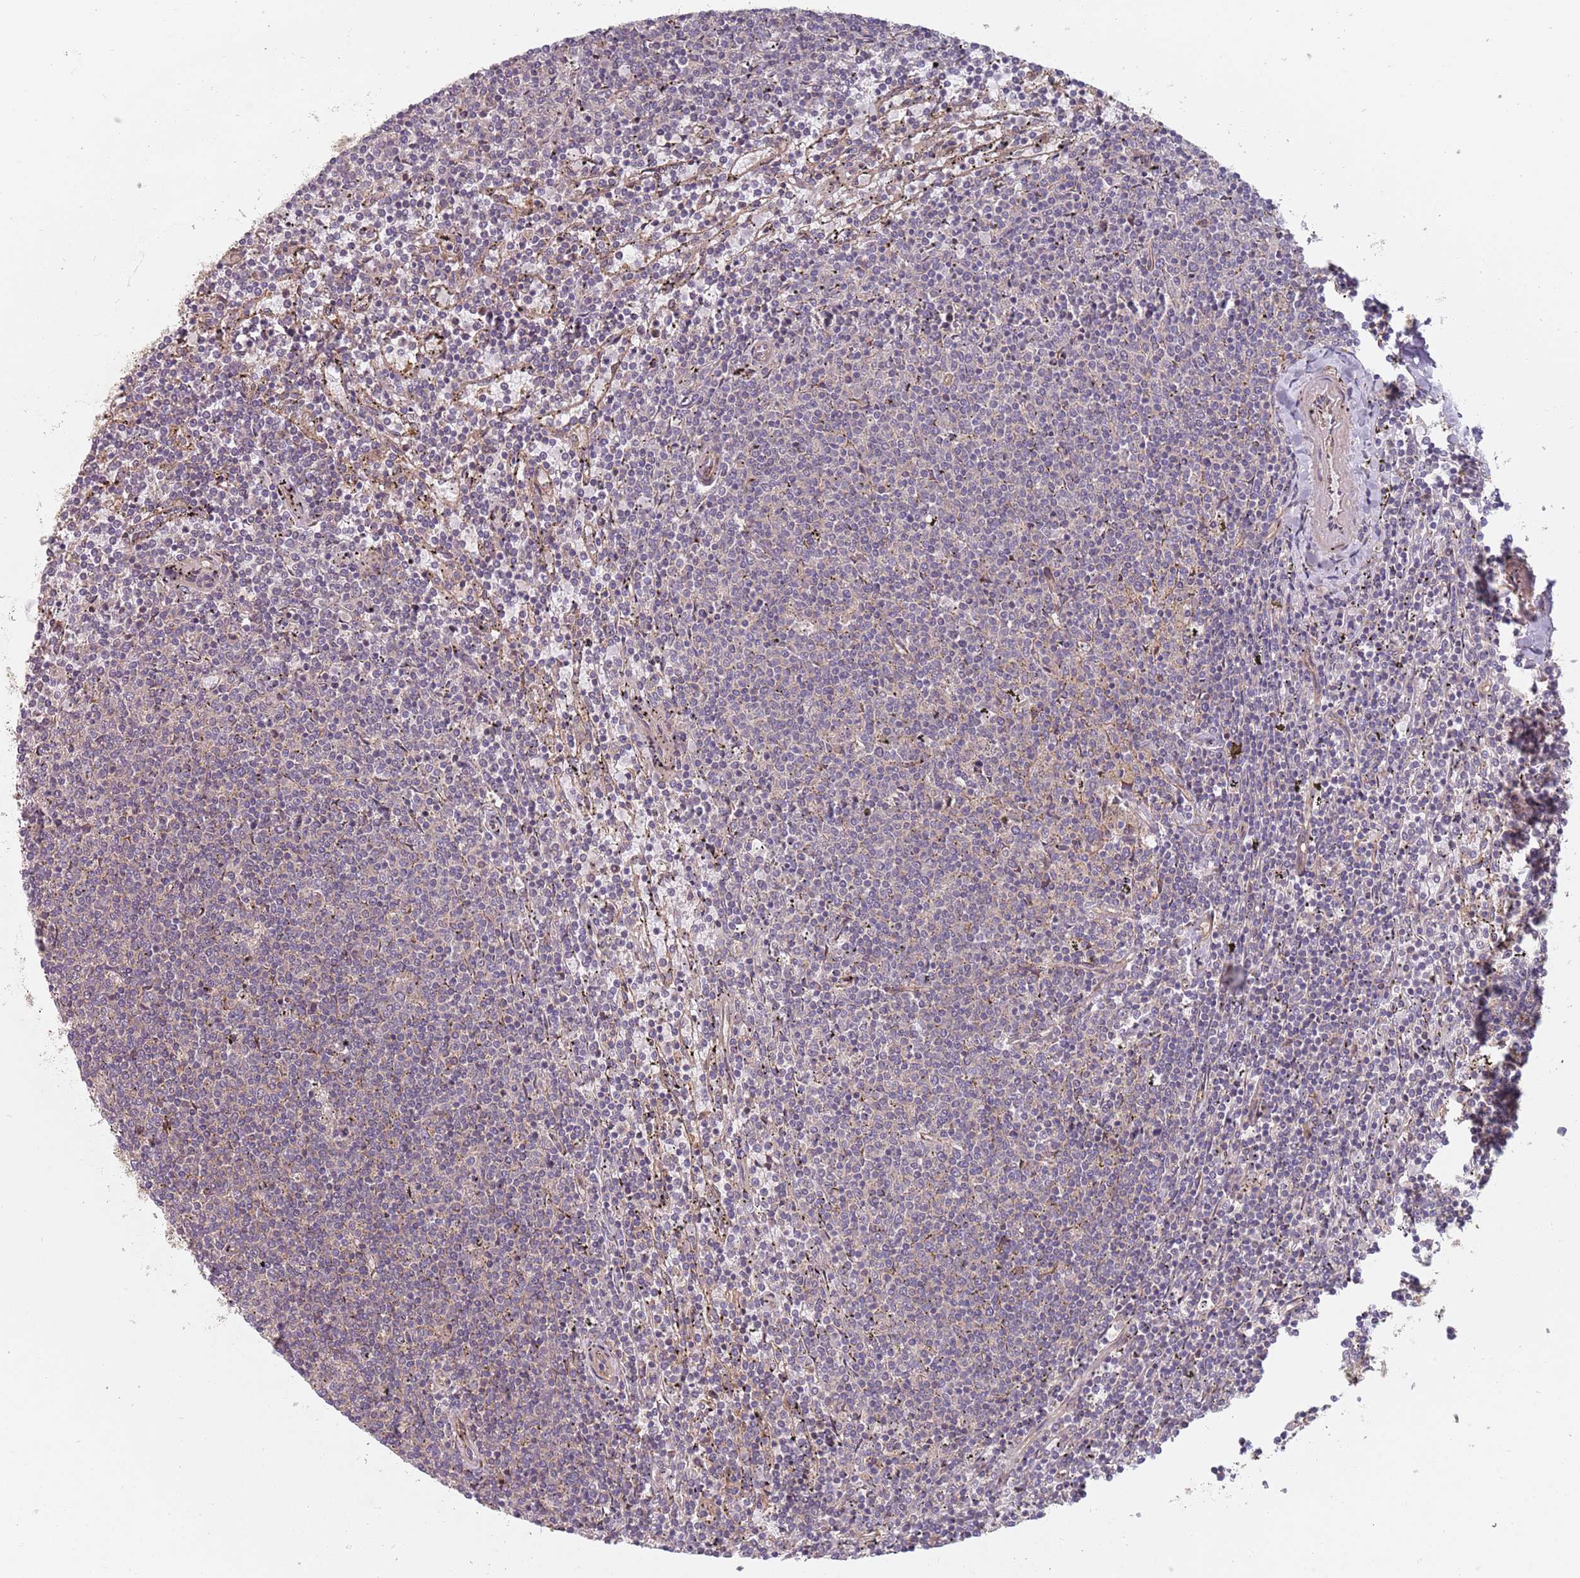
{"staining": {"intensity": "negative", "quantity": "none", "location": "none"}, "tissue": "lymphoma", "cell_type": "Tumor cells", "image_type": "cancer", "snomed": [{"axis": "morphology", "description": "Malignant lymphoma, non-Hodgkin's type, Low grade"}, {"axis": "topography", "description": "Spleen"}], "caption": "This is an IHC micrograph of lymphoma. There is no staining in tumor cells.", "gene": "SPDL1", "patient": {"sex": "female", "age": 50}}